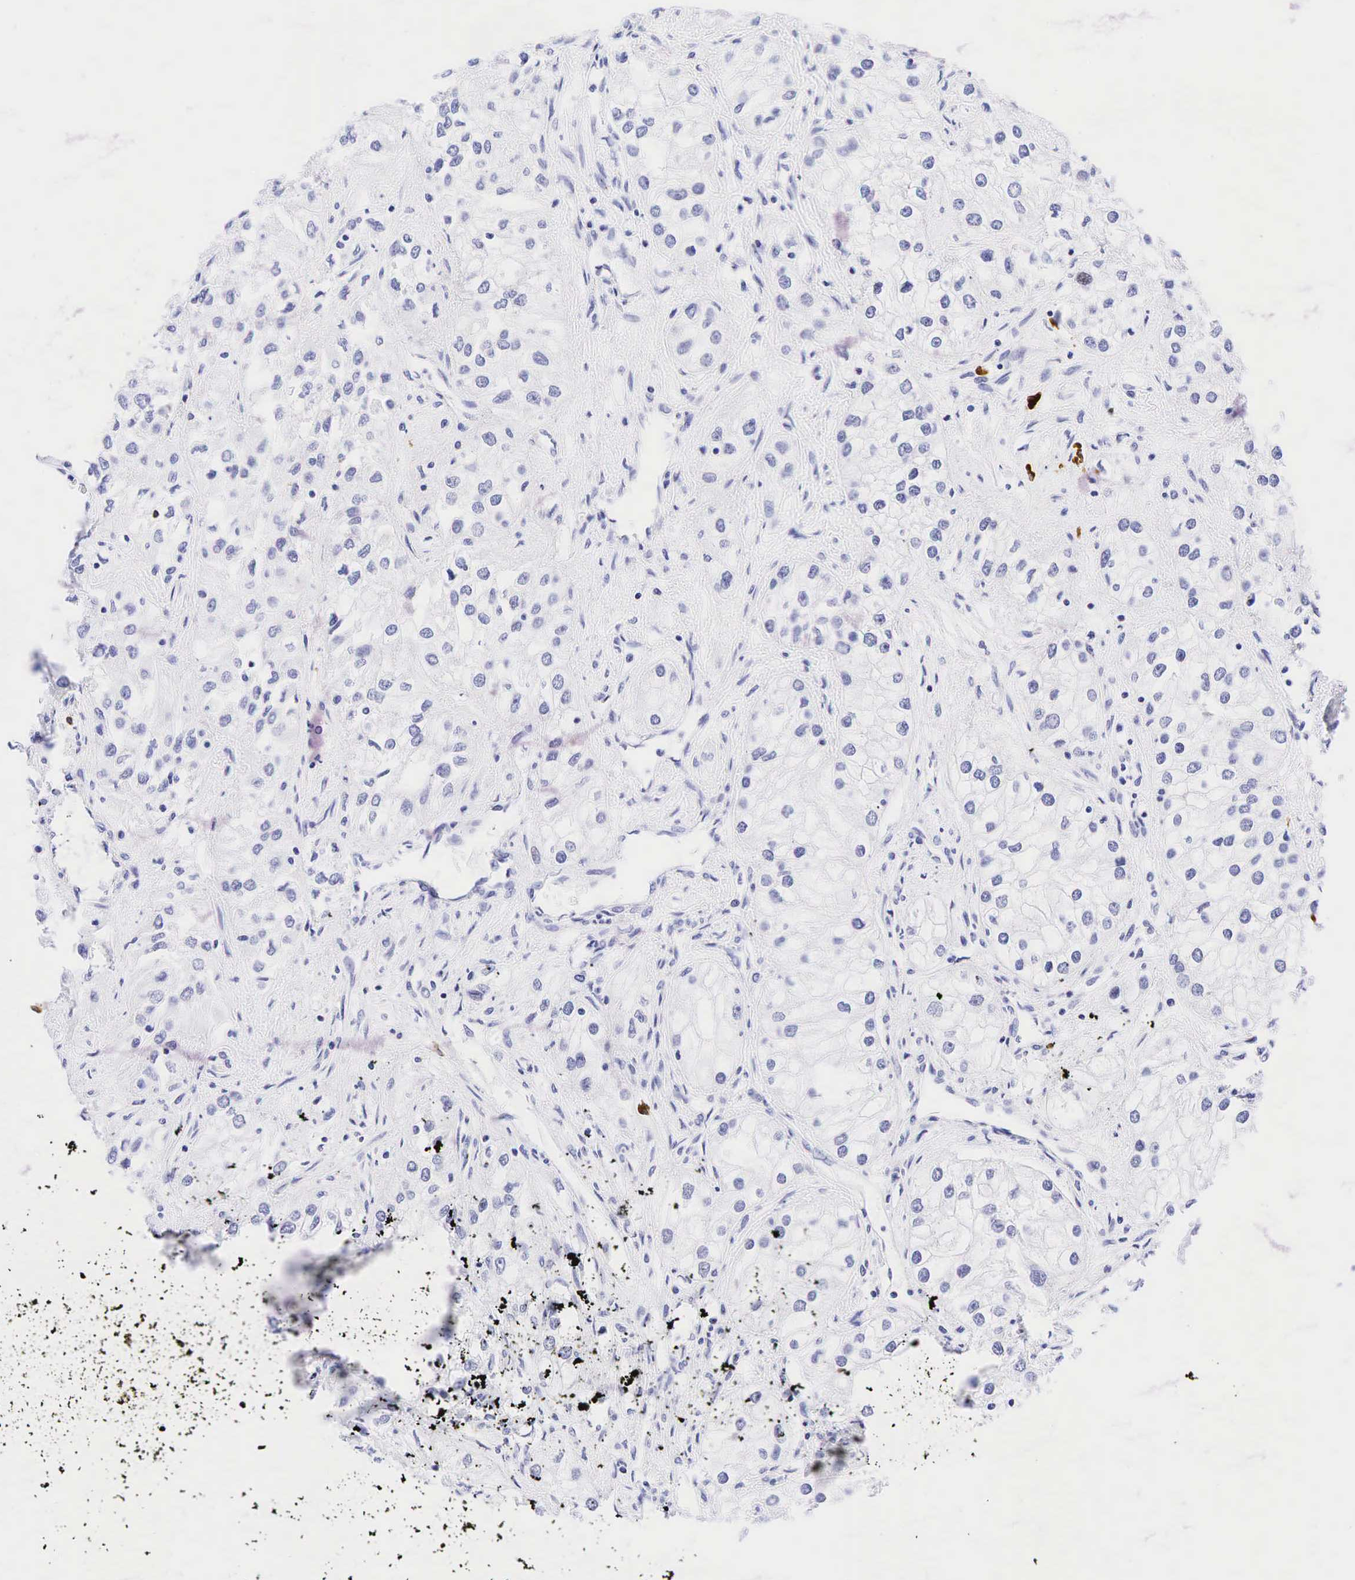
{"staining": {"intensity": "negative", "quantity": "none", "location": "none"}, "tissue": "renal cancer", "cell_type": "Tumor cells", "image_type": "cancer", "snomed": [{"axis": "morphology", "description": "Adenocarcinoma, NOS"}, {"axis": "topography", "description": "Kidney"}], "caption": "DAB (3,3'-diaminobenzidine) immunohistochemical staining of human renal cancer (adenocarcinoma) demonstrates no significant positivity in tumor cells.", "gene": "CD79A", "patient": {"sex": "male", "age": 57}}